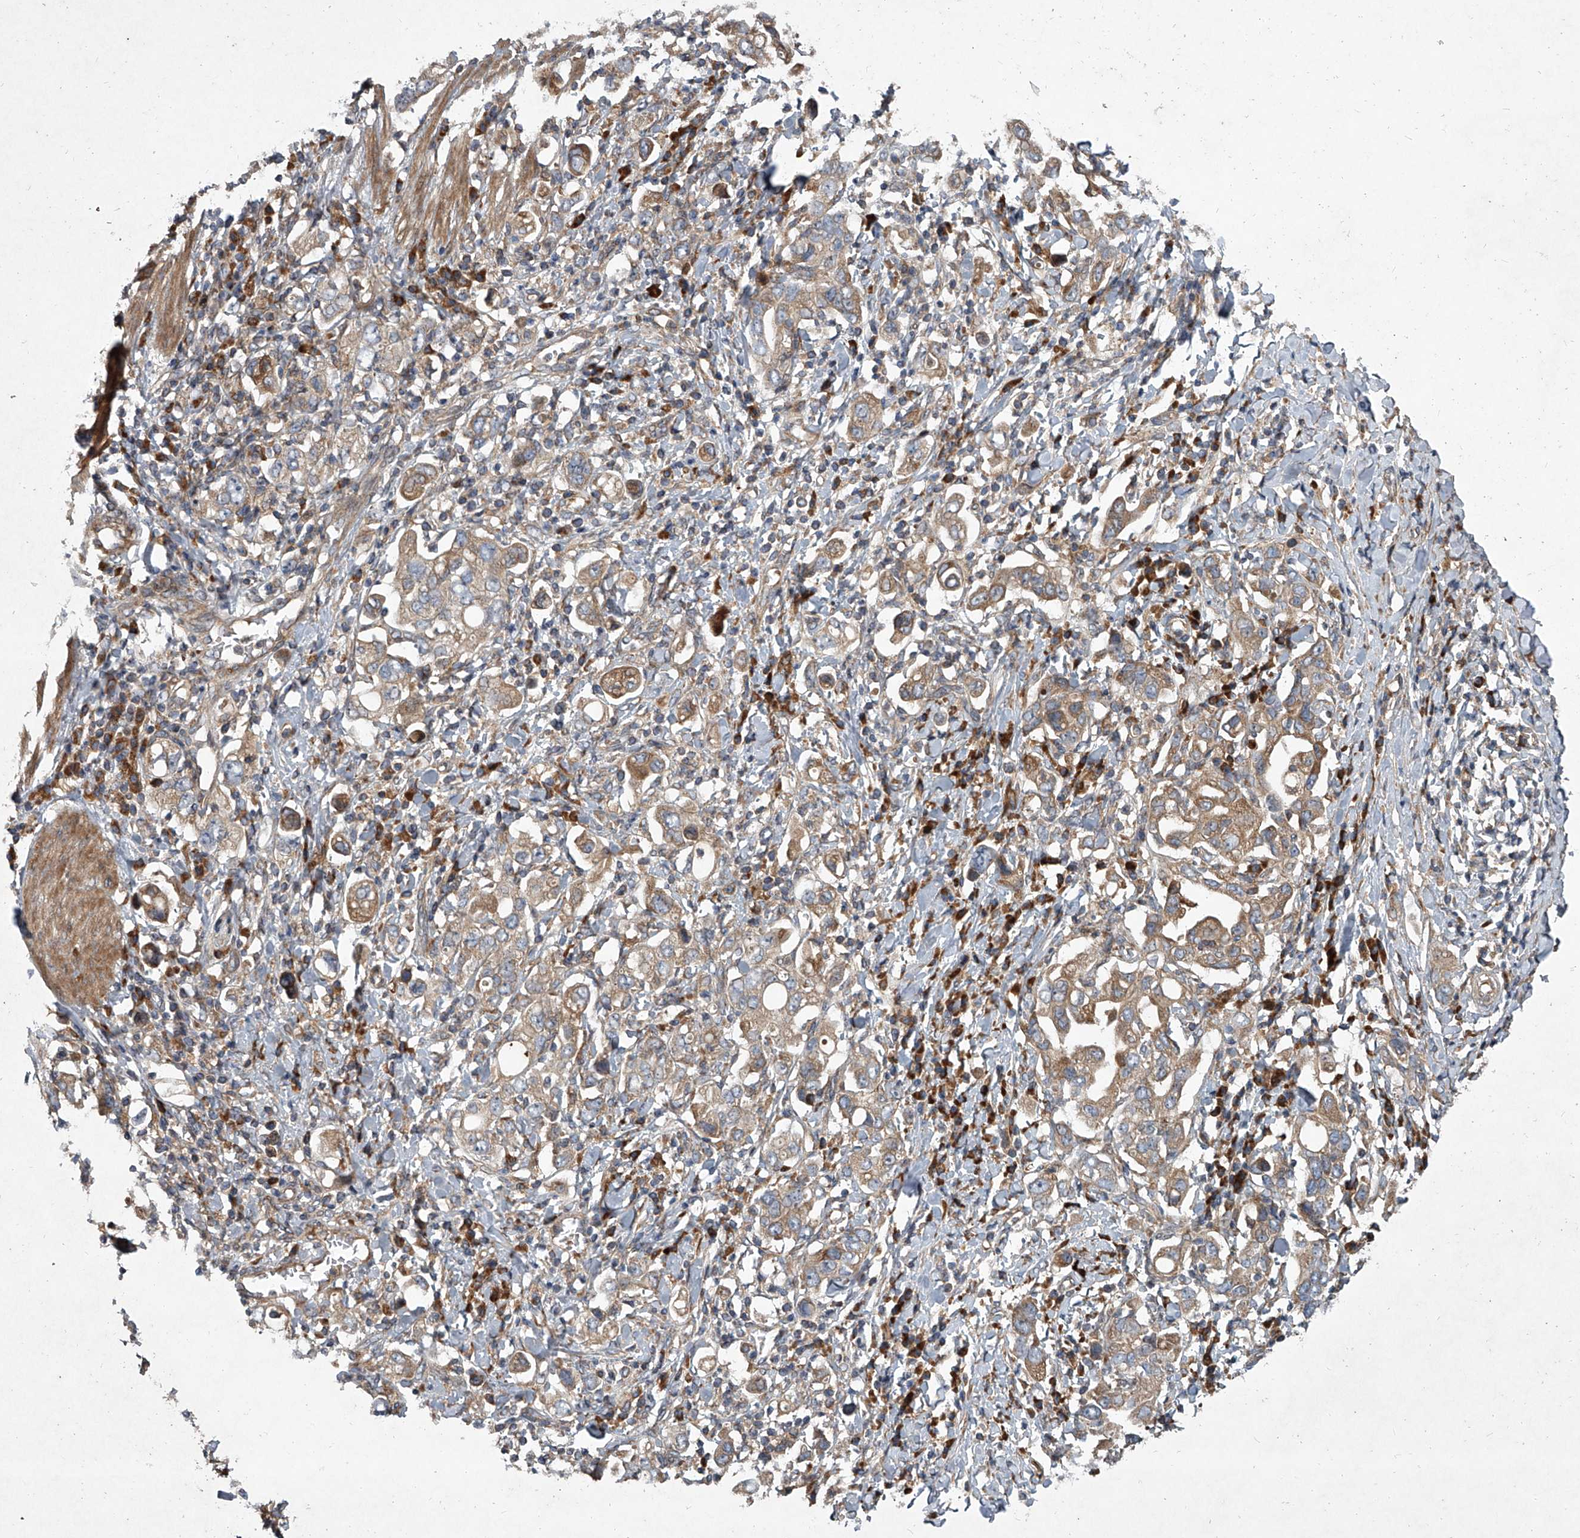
{"staining": {"intensity": "moderate", "quantity": ">75%", "location": "cytoplasmic/membranous"}, "tissue": "stomach cancer", "cell_type": "Tumor cells", "image_type": "cancer", "snomed": [{"axis": "morphology", "description": "Adenocarcinoma, NOS"}, {"axis": "topography", "description": "Stomach, upper"}], "caption": "Immunohistochemical staining of human stomach cancer displays moderate cytoplasmic/membranous protein positivity in approximately >75% of tumor cells. The protein of interest is stained brown, and the nuclei are stained in blue (DAB (3,3'-diaminobenzidine) IHC with brightfield microscopy, high magnification).", "gene": "EVA1C", "patient": {"sex": "male", "age": 62}}